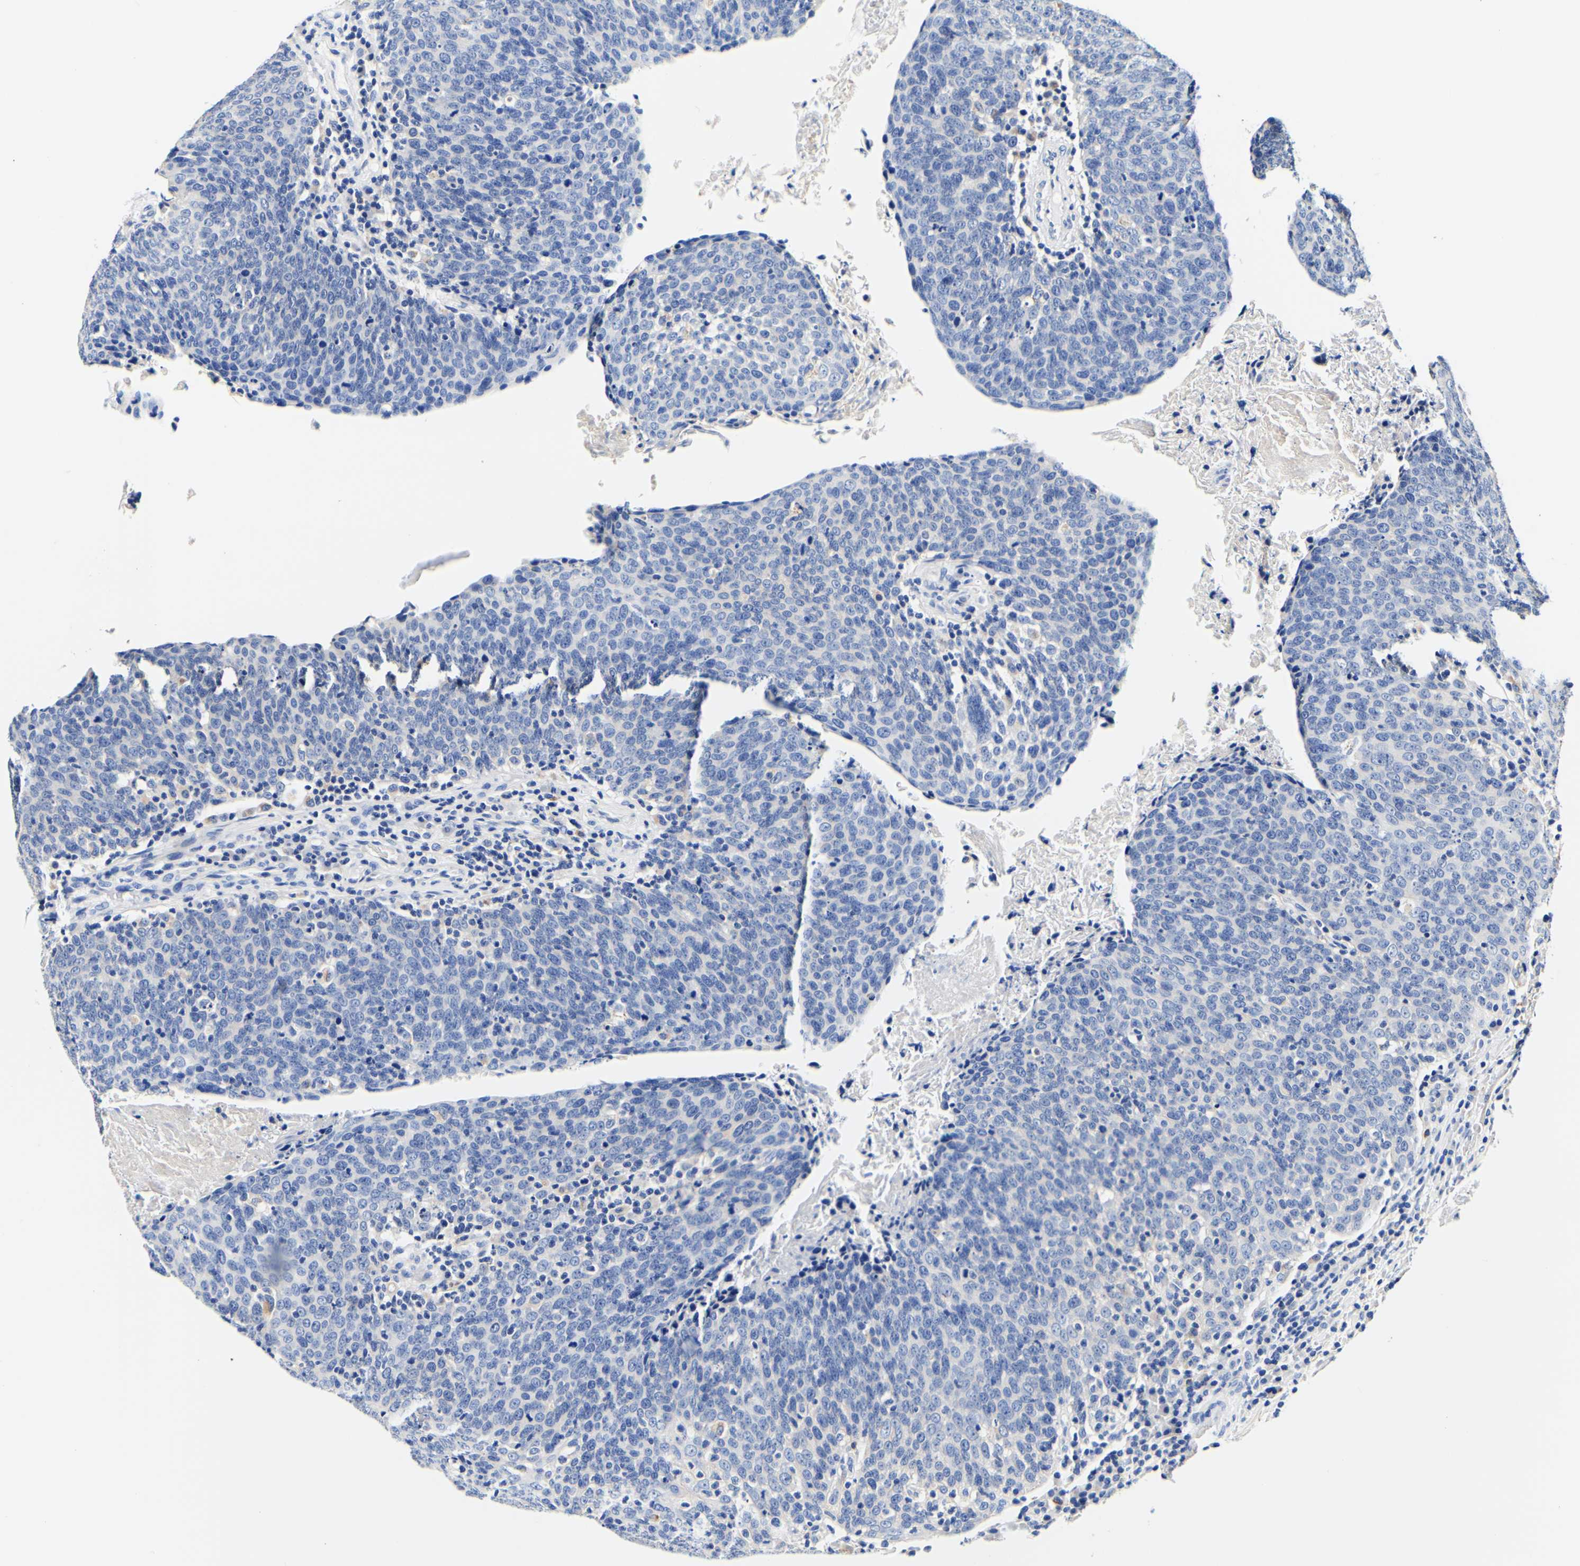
{"staining": {"intensity": "negative", "quantity": "none", "location": "none"}, "tissue": "head and neck cancer", "cell_type": "Tumor cells", "image_type": "cancer", "snomed": [{"axis": "morphology", "description": "Squamous cell carcinoma, NOS"}, {"axis": "morphology", "description": "Squamous cell carcinoma, metastatic, NOS"}, {"axis": "topography", "description": "Lymph node"}, {"axis": "topography", "description": "Head-Neck"}], "caption": "Tumor cells are negative for brown protein staining in head and neck cancer. (DAB (3,3'-diaminobenzidine) immunohistochemistry (IHC) visualized using brightfield microscopy, high magnification).", "gene": "CAMK4", "patient": {"sex": "male", "age": 62}}